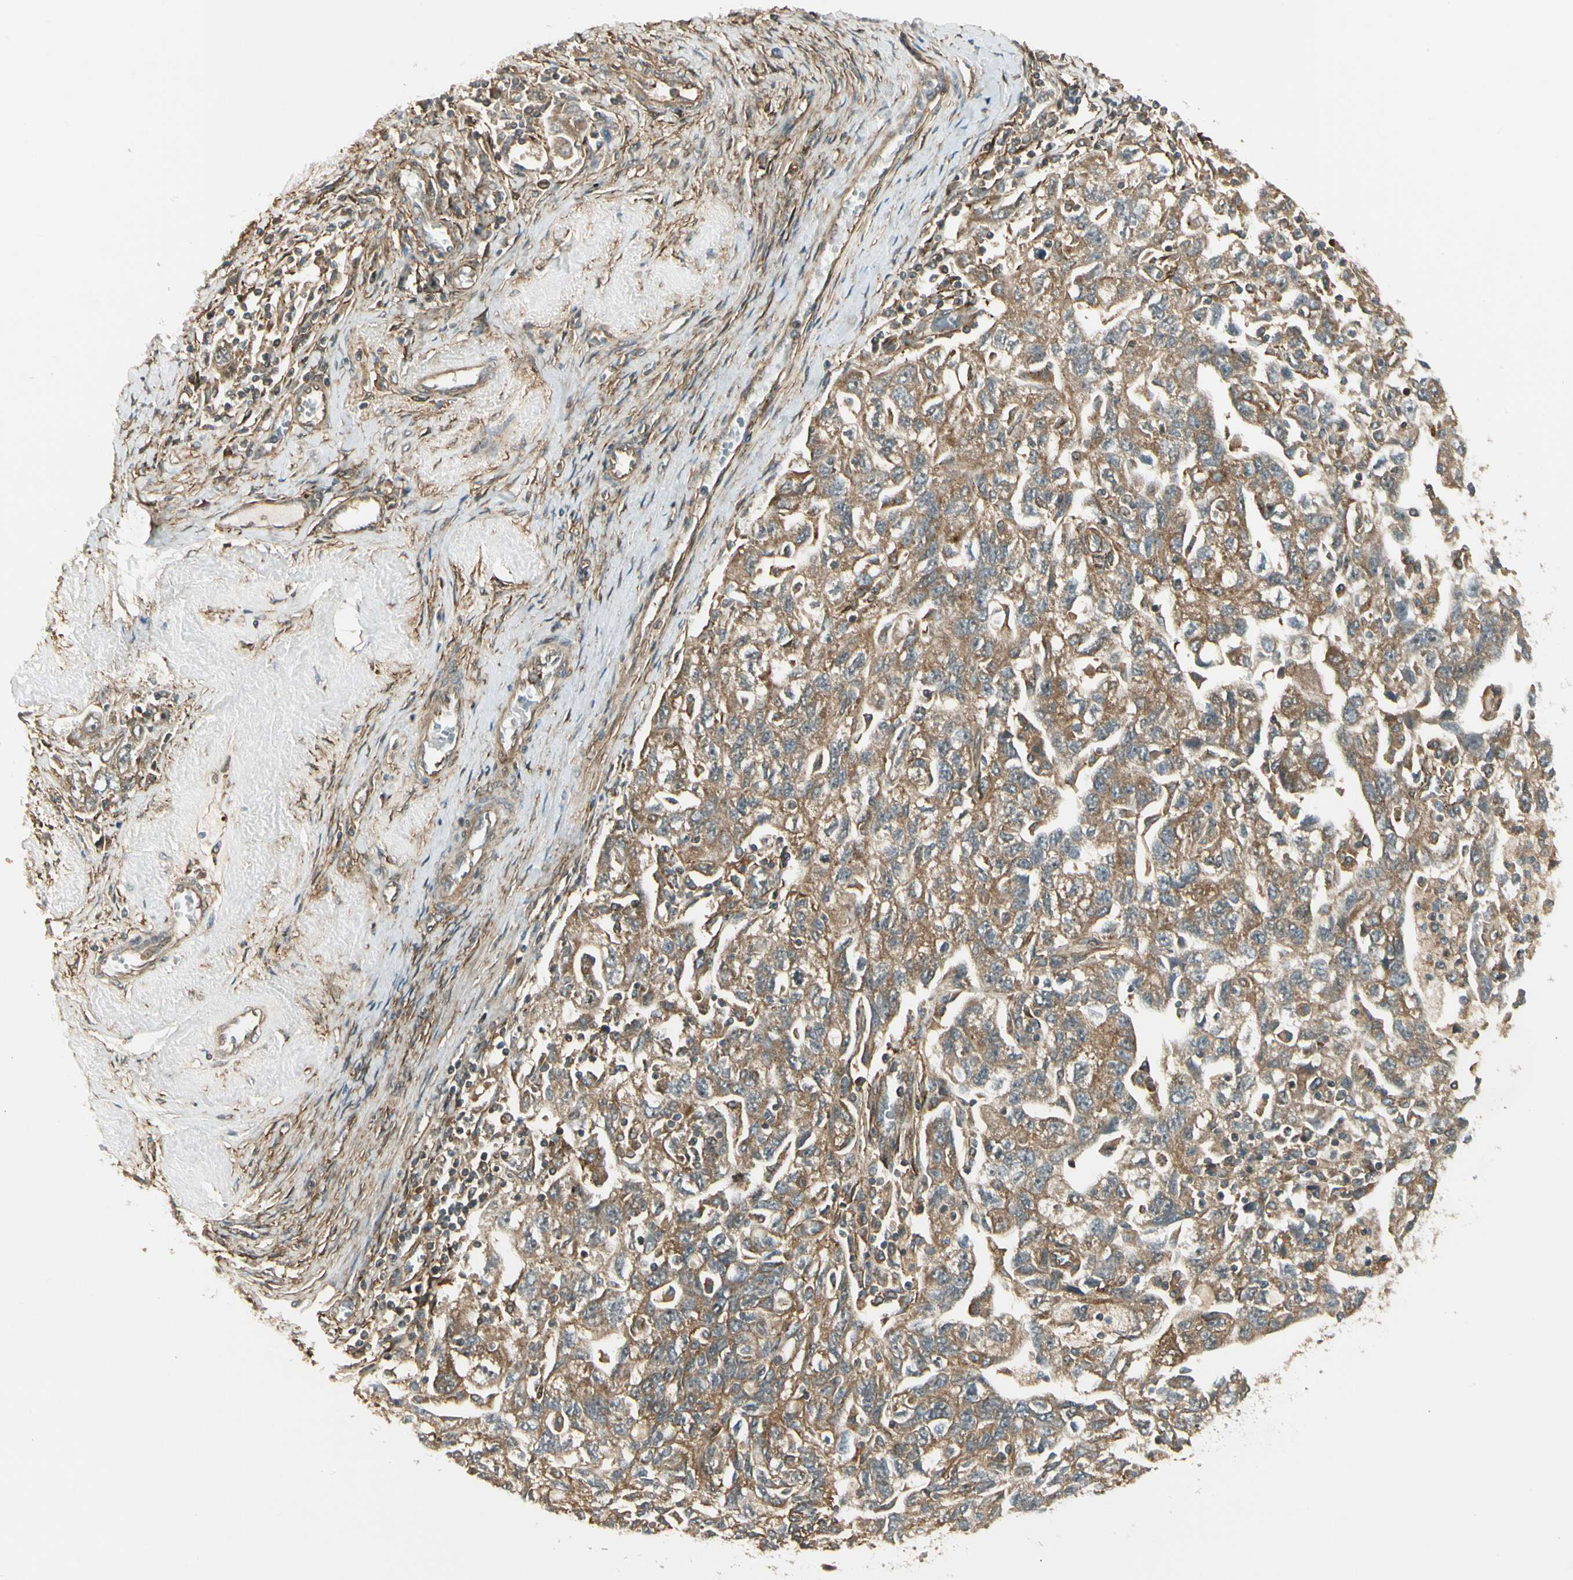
{"staining": {"intensity": "moderate", "quantity": ">75%", "location": "cytoplasmic/membranous"}, "tissue": "ovarian cancer", "cell_type": "Tumor cells", "image_type": "cancer", "snomed": [{"axis": "morphology", "description": "Carcinoma, NOS"}, {"axis": "morphology", "description": "Cystadenocarcinoma, serous, NOS"}, {"axis": "topography", "description": "Ovary"}], "caption": "Protein staining displays moderate cytoplasmic/membranous expression in about >75% of tumor cells in serous cystadenocarcinoma (ovarian).", "gene": "FKBP15", "patient": {"sex": "female", "age": 69}}